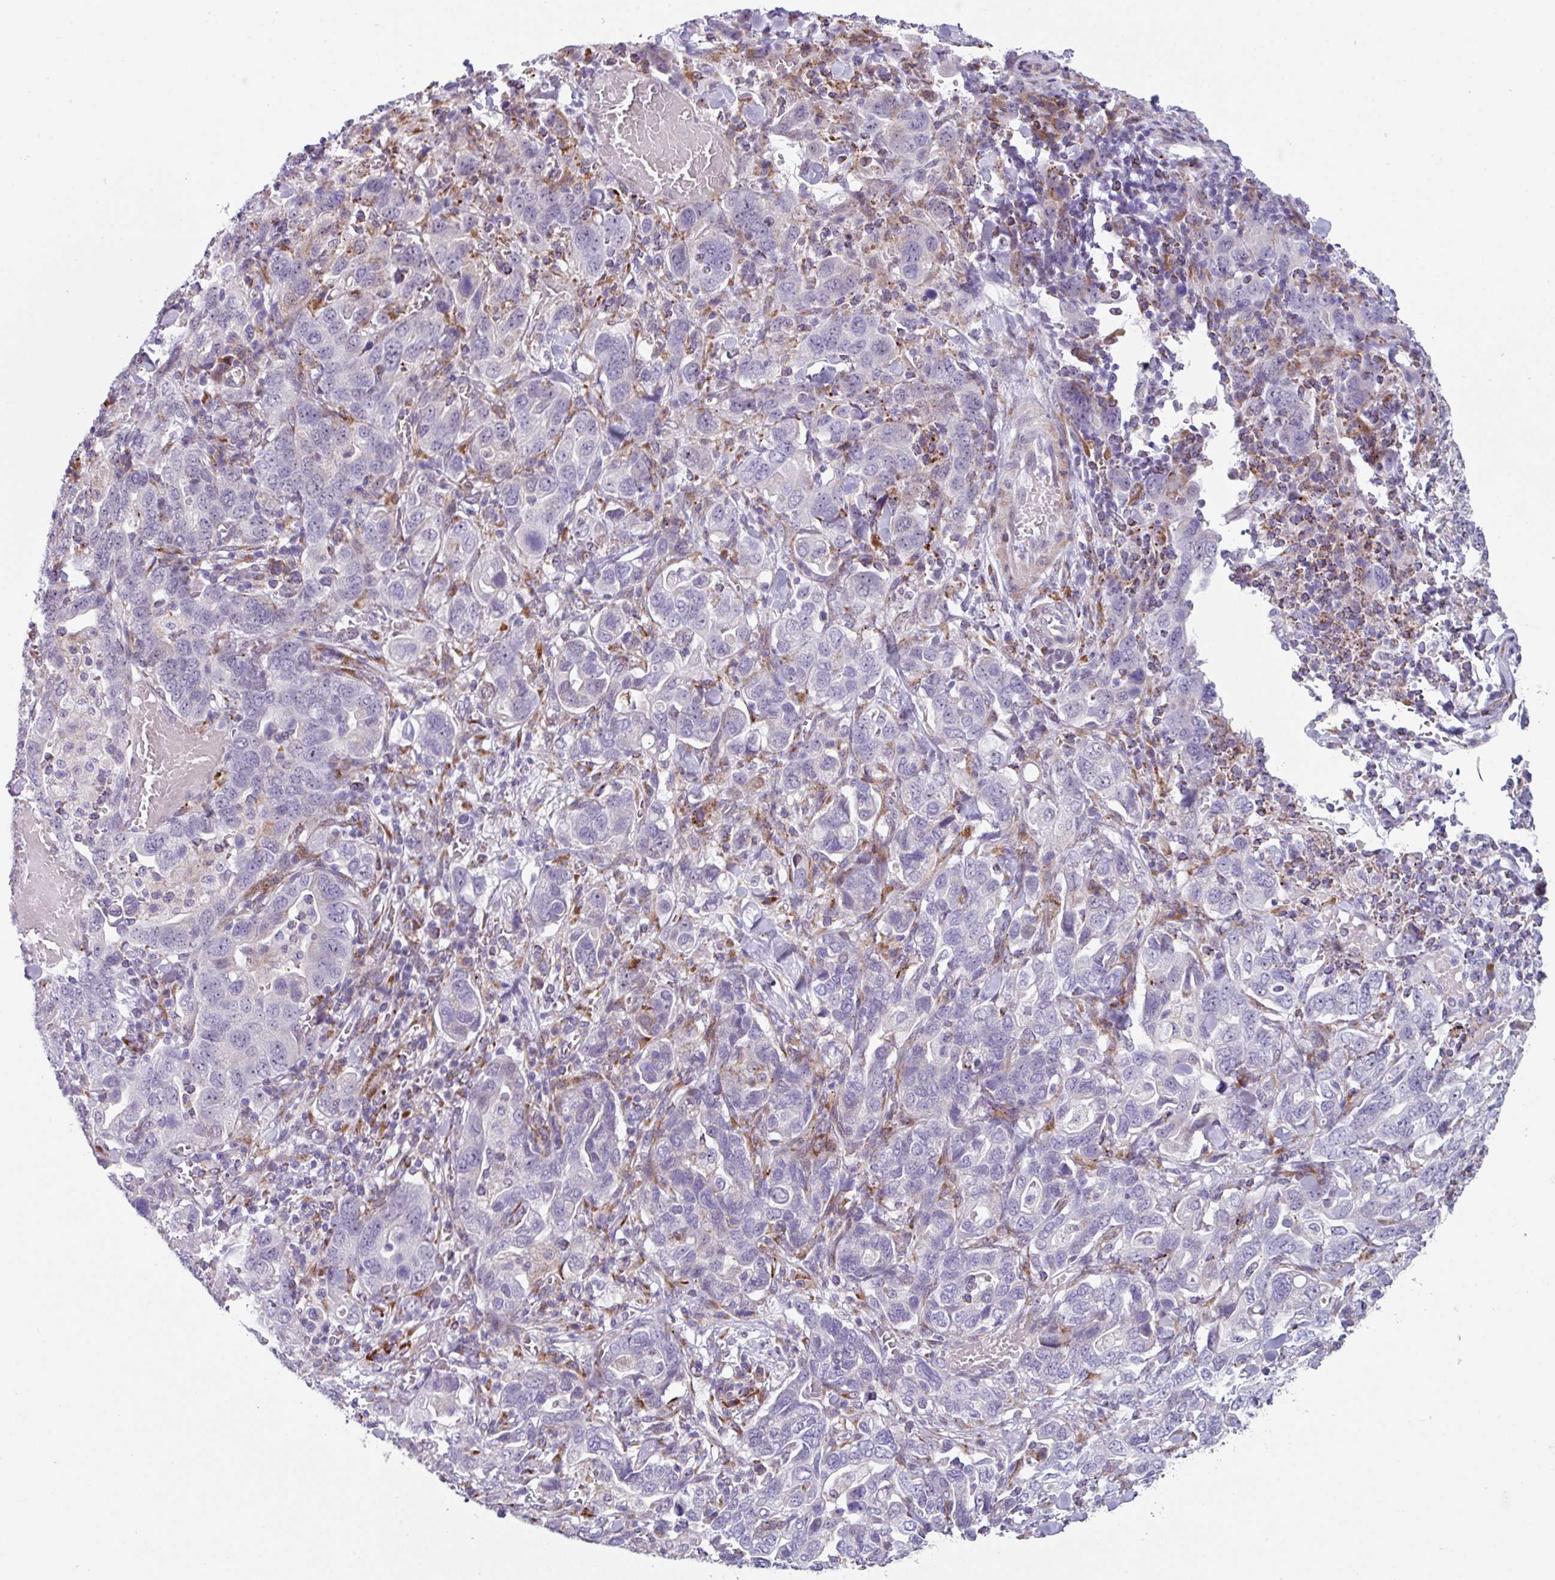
{"staining": {"intensity": "negative", "quantity": "none", "location": "none"}, "tissue": "stomach cancer", "cell_type": "Tumor cells", "image_type": "cancer", "snomed": [{"axis": "morphology", "description": "Adenocarcinoma, NOS"}, {"axis": "topography", "description": "Stomach, upper"}, {"axis": "topography", "description": "Stomach"}], "caption": "The image shows no significant staining in tumor cells of stomach cancer.", "gene": "BMS1", "patient": {"sex": "male", "age": 62}}